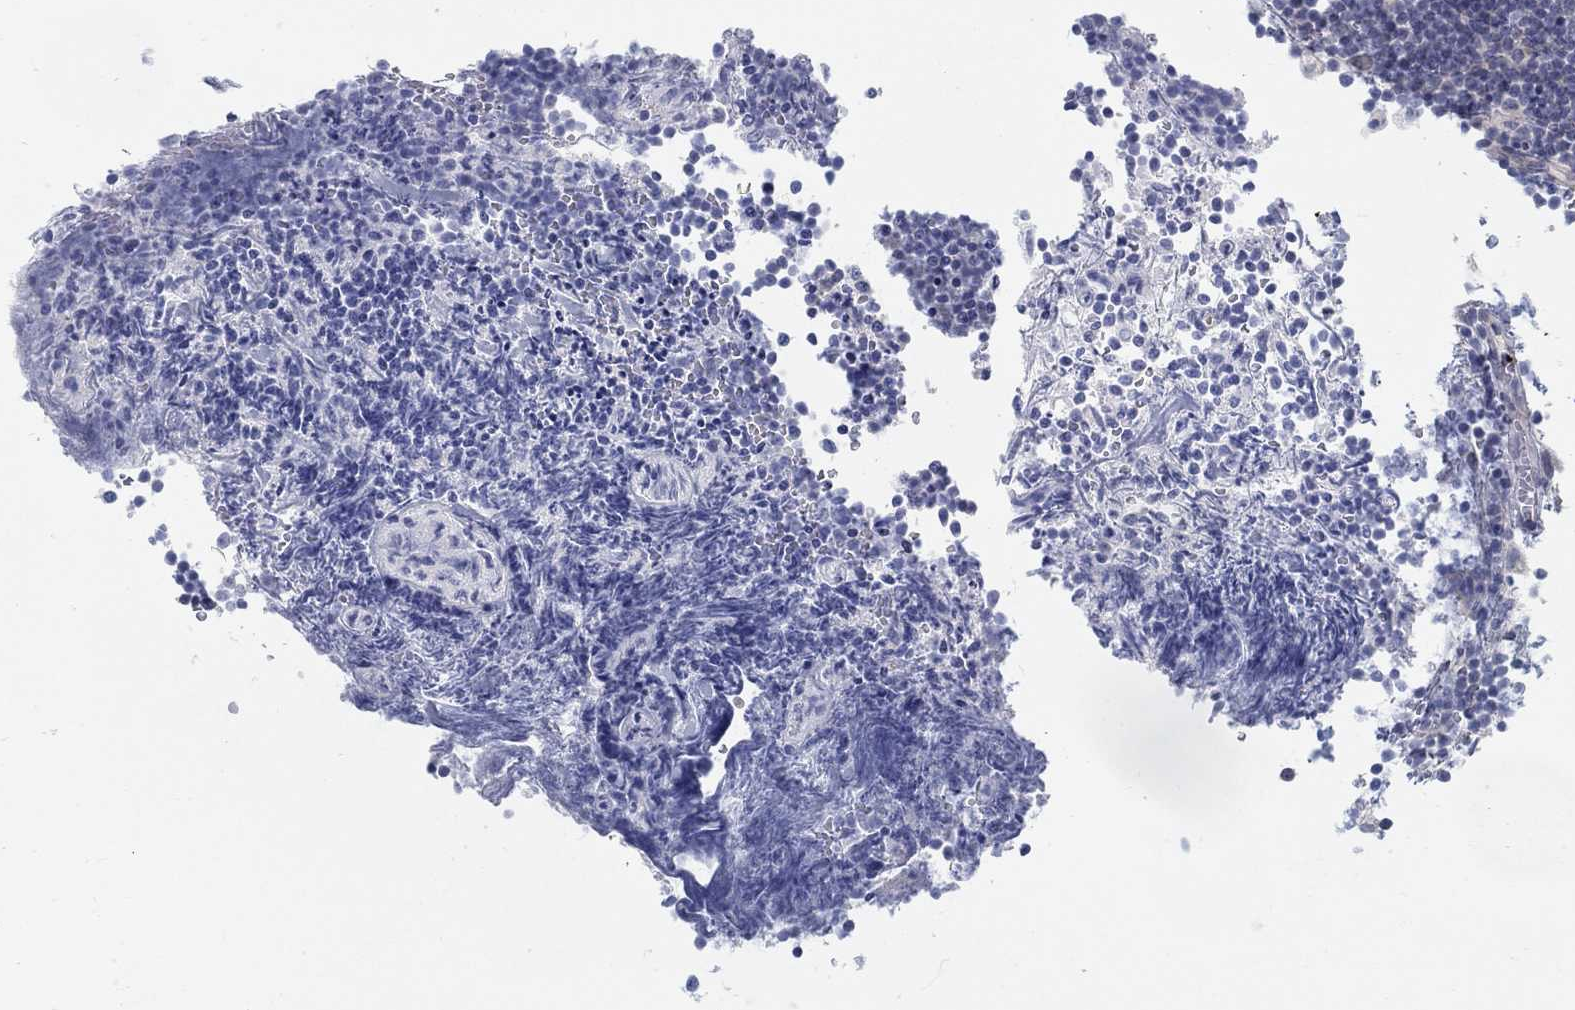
{"staining": {"intensity": "negative", "quantity": "none", "location": "none"}, "tissue": "lymphoma", "cell_type": "Tumor cells", "image_type": "cancer", "snomed": [{"axis": "morphology", "description": "Malignant lymphoma, non-Hodgkin's type, Low grade"}, {"axis": "topography", "description": "Brain"}], "caption": "This is a photomicrograph of immunohistochemistry (IHC) staining of lymphoma, which shows no staining in tumor cells.", "gene": "ANO7", "patient": {"sex": "female", "age": 66}}